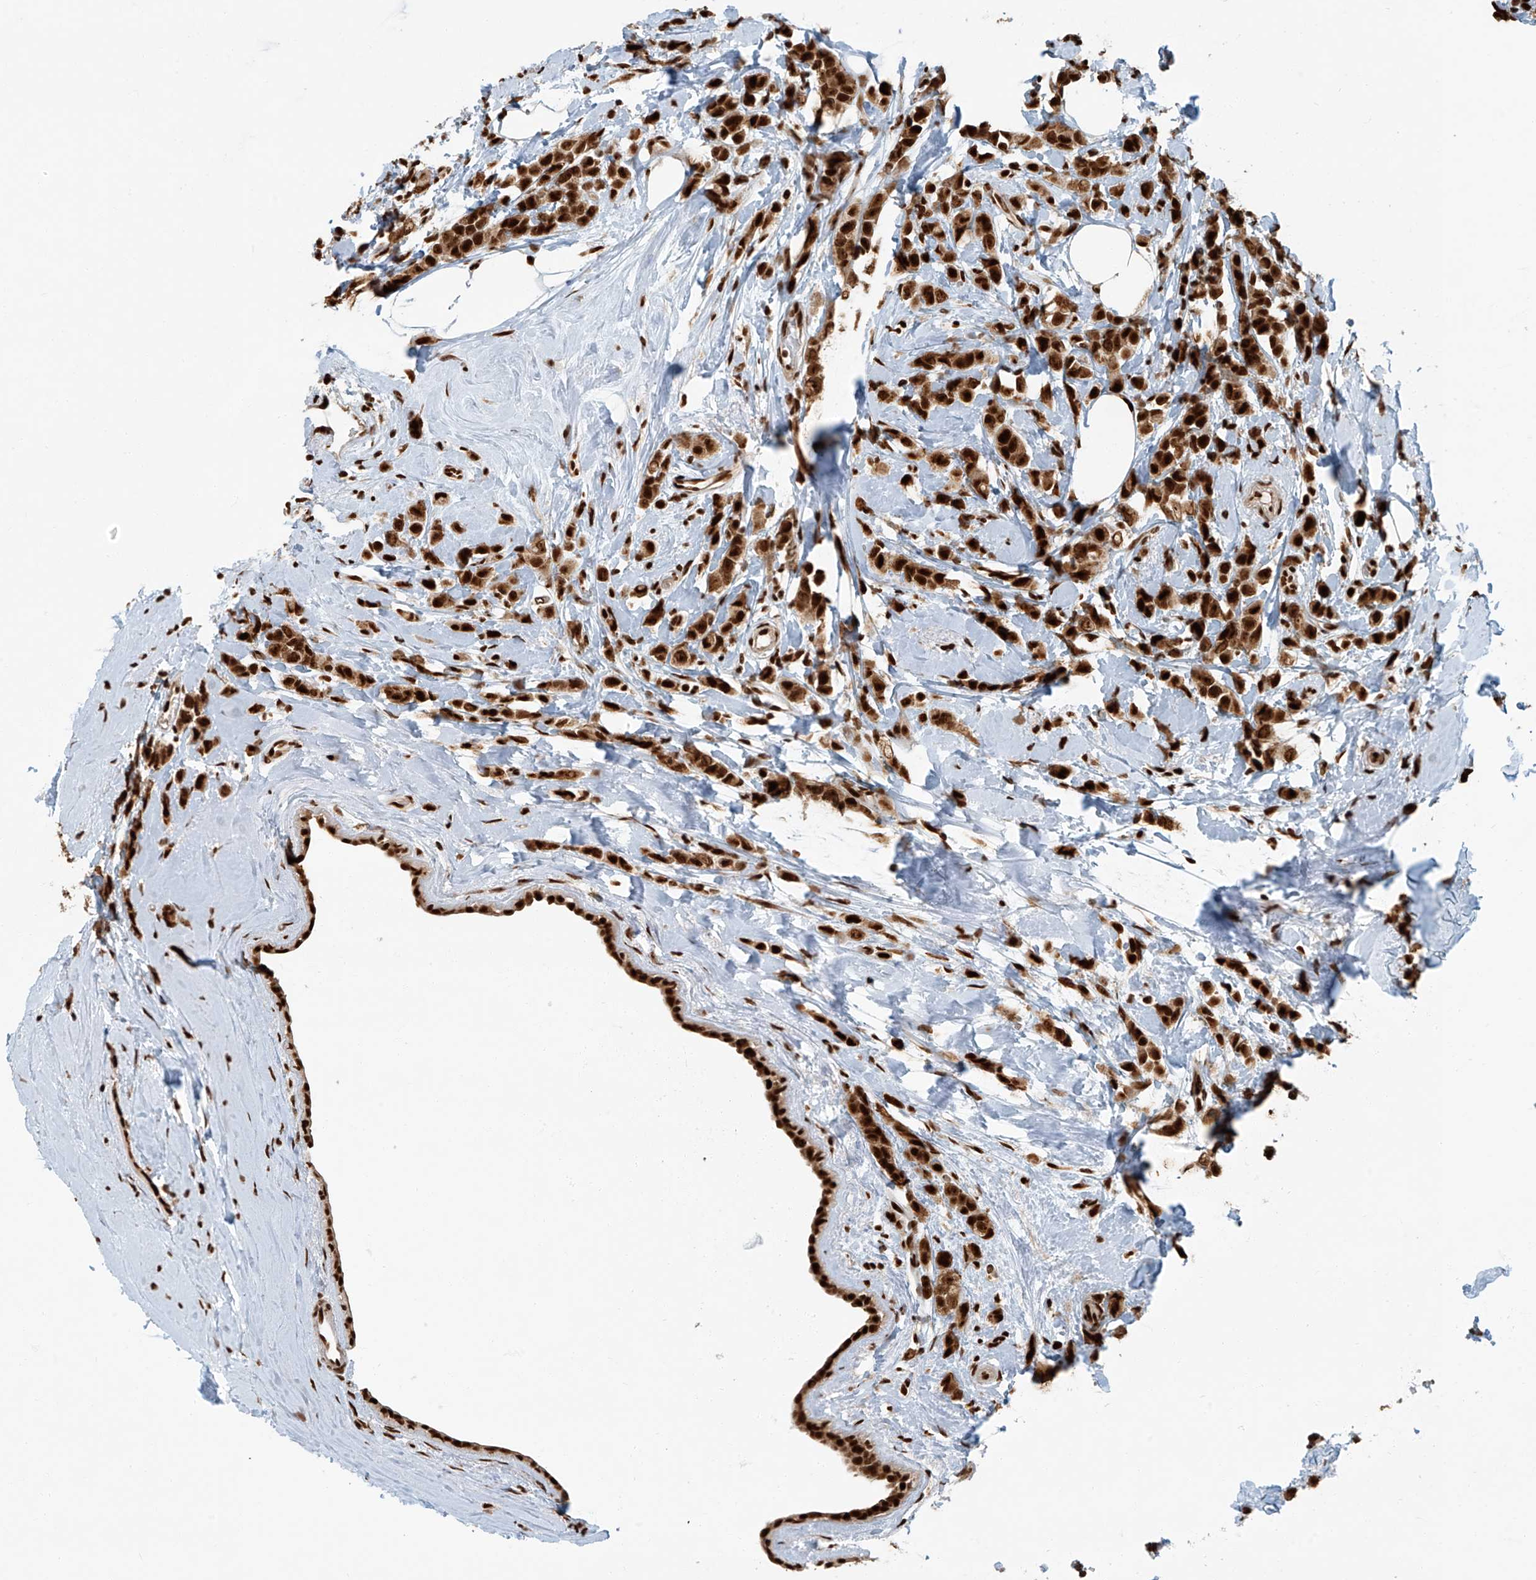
{"staining": {"intensity": "strong", "quantity": ">75%", "location": "cytoplasmic/membranous,nuclear"}, "tissue": "breast cancer", "cell_type": "Tumor cells", "image_type": "cancer", "snomed": [{"axis": "morphology", "description": "Lobular carcinoma"}, {"axis": "topography", "description": "Breast"}], "caption": "Lobular carcinoma (breast) was stained to show a protein in brown. There is high levels of strong cytoplasmic/membranous and nuclear expression in approximately >75% of tumor cells.", "gene": "FAM193B", "patient": {"sex": "female", "age": 47}}